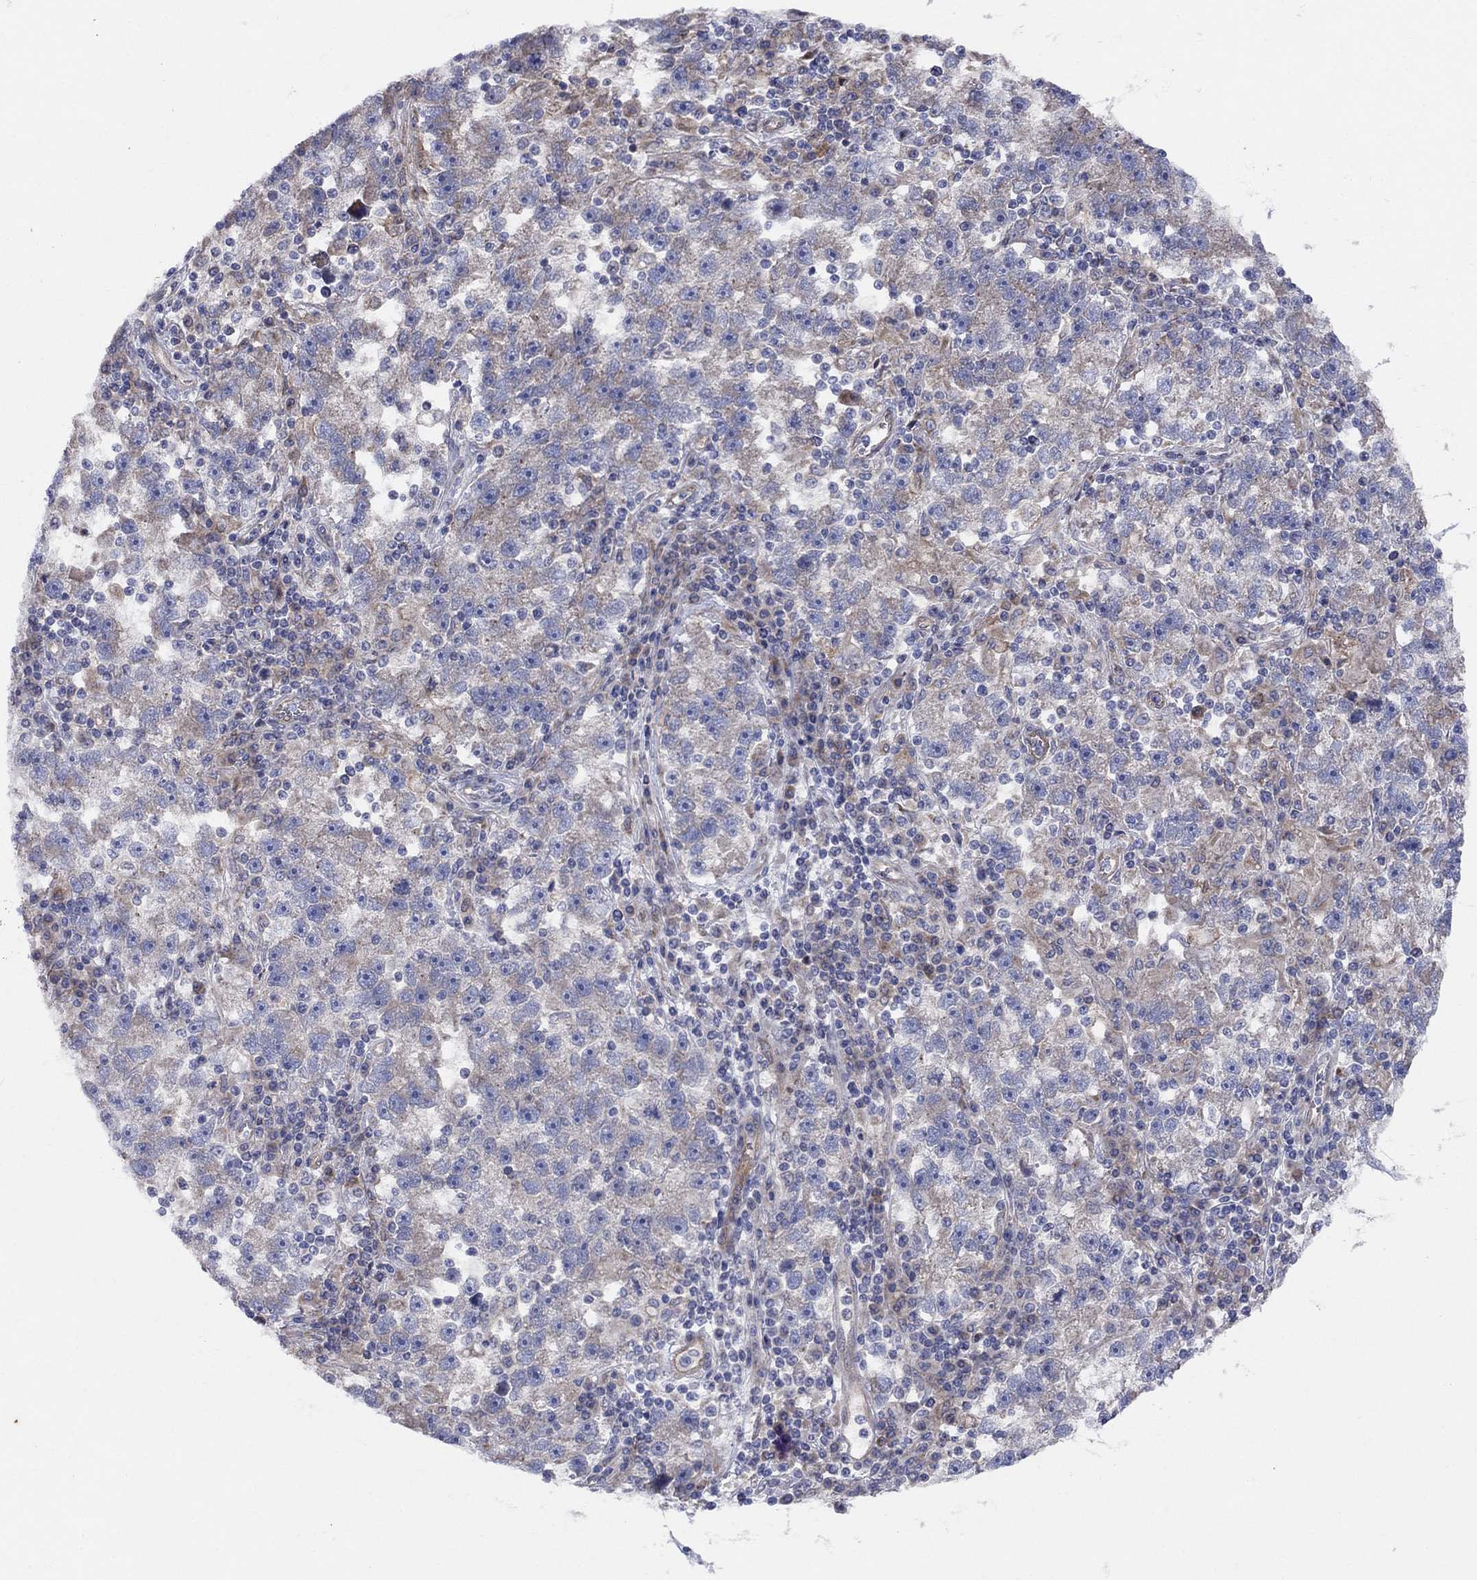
{"staining": {"intensity": "negative", "quantity": "none", "location": "none"}, "tissue": "testis cancer", "cell_type": "Tumor cells", "image_type": "cancer", "snomed": [{"axis": "morphology", "description": "Seminoma, NOS"}, {"axis": "topography", "description": "Testis"}], "caption": "DAB immunohistochemical staining of testis cancer (seminoma) displays no significant staining in tumor cells. (DAB immunohistochemistry, high magnification).", "gene": "EMP2", "patient": {"sex": "male", "age": 47}}